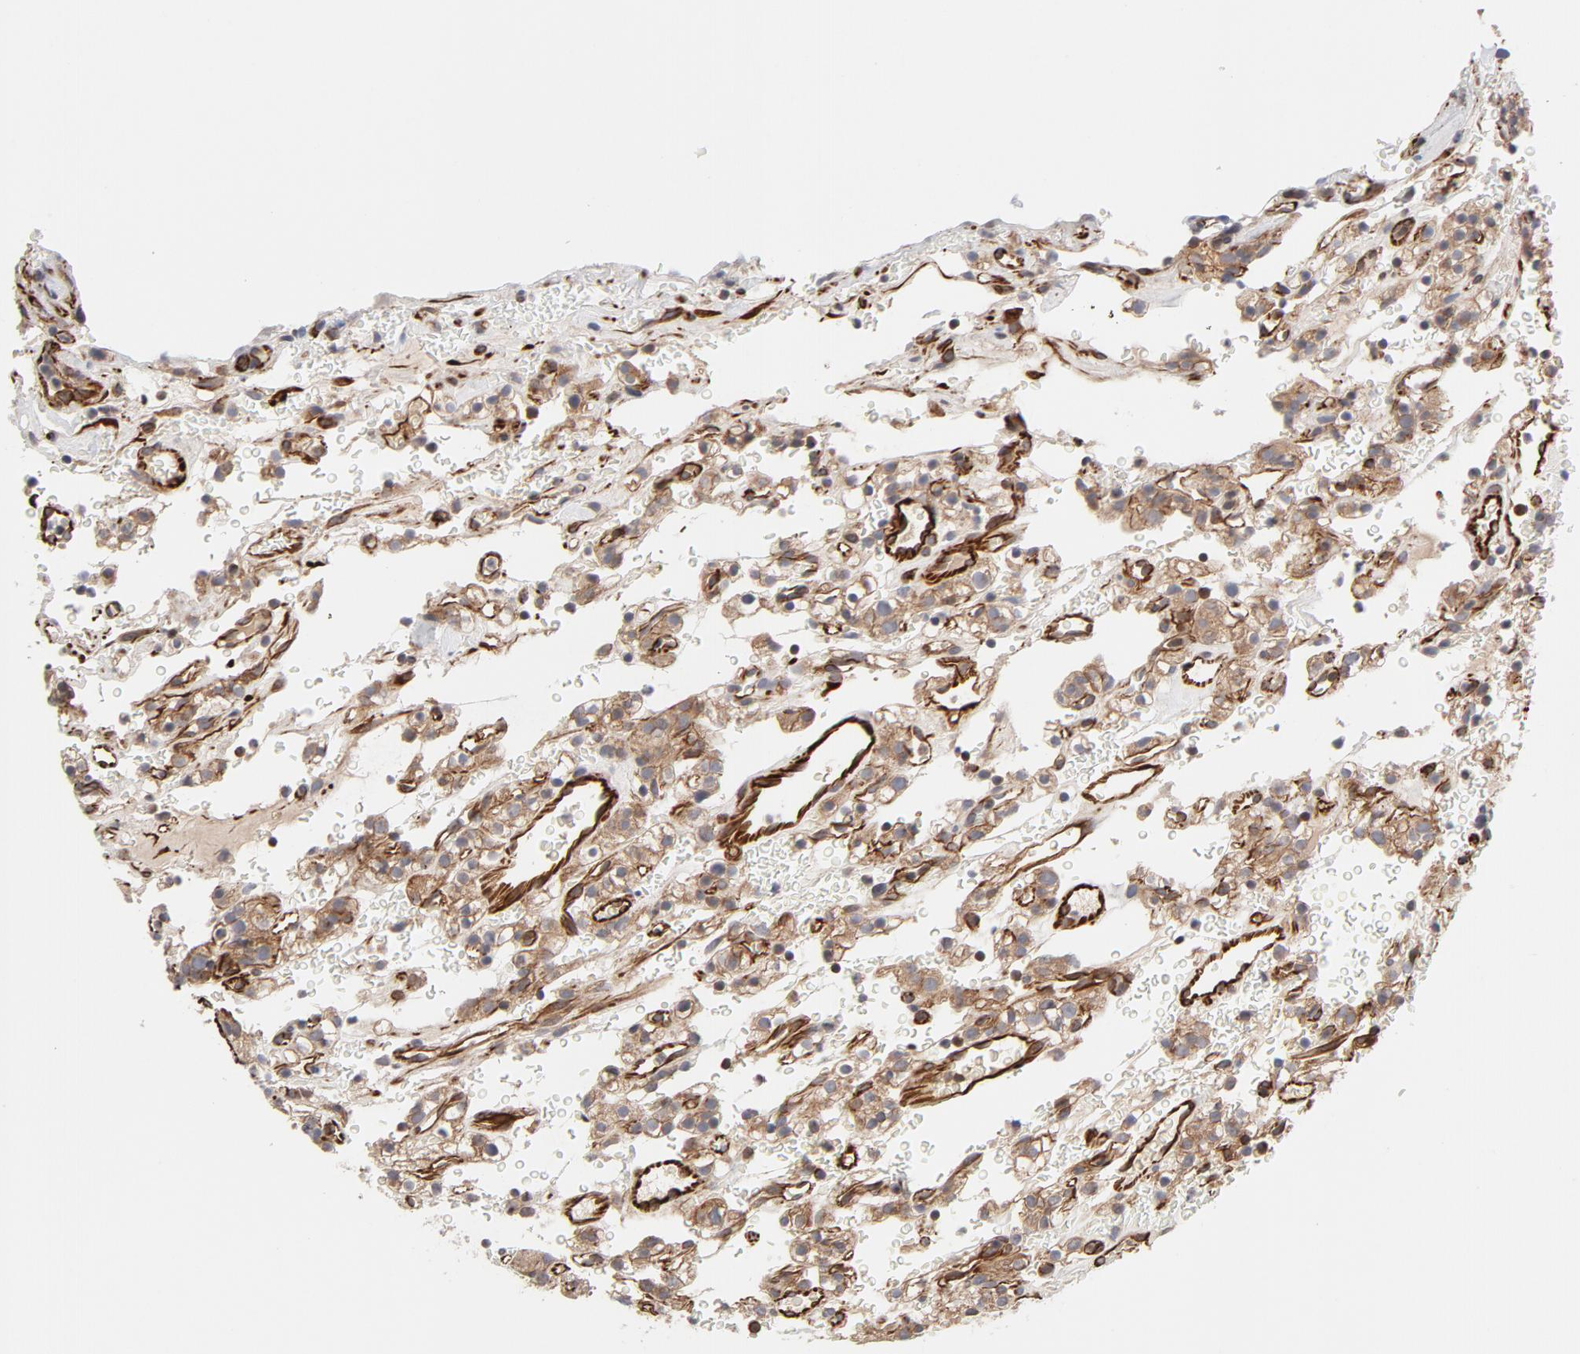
{"staining": {"intensity": "moderate", "quantity": ">75%", "location": "cytoplasmic/membranous"}, "tissue": "renal cancer", "cell_type": "Tumor cells", "image_type": "cancer", "snomed": [{"axis": "morphology", "description": "Normal tissue, NOS"}, {"axis": "morphology", "description": "Adenocarcinoma, NOS"}, {"axis": "topography", "description": "Kidney"}], "caption": "Brown immunohistochemical staining in adenocarcinoma (renal) reveals moderate cytoplasmic/membranous staining in approximately >75% of tumor cells.", "gene": "DNAAF2", "patient": {"sex": "female", "age": 72}}